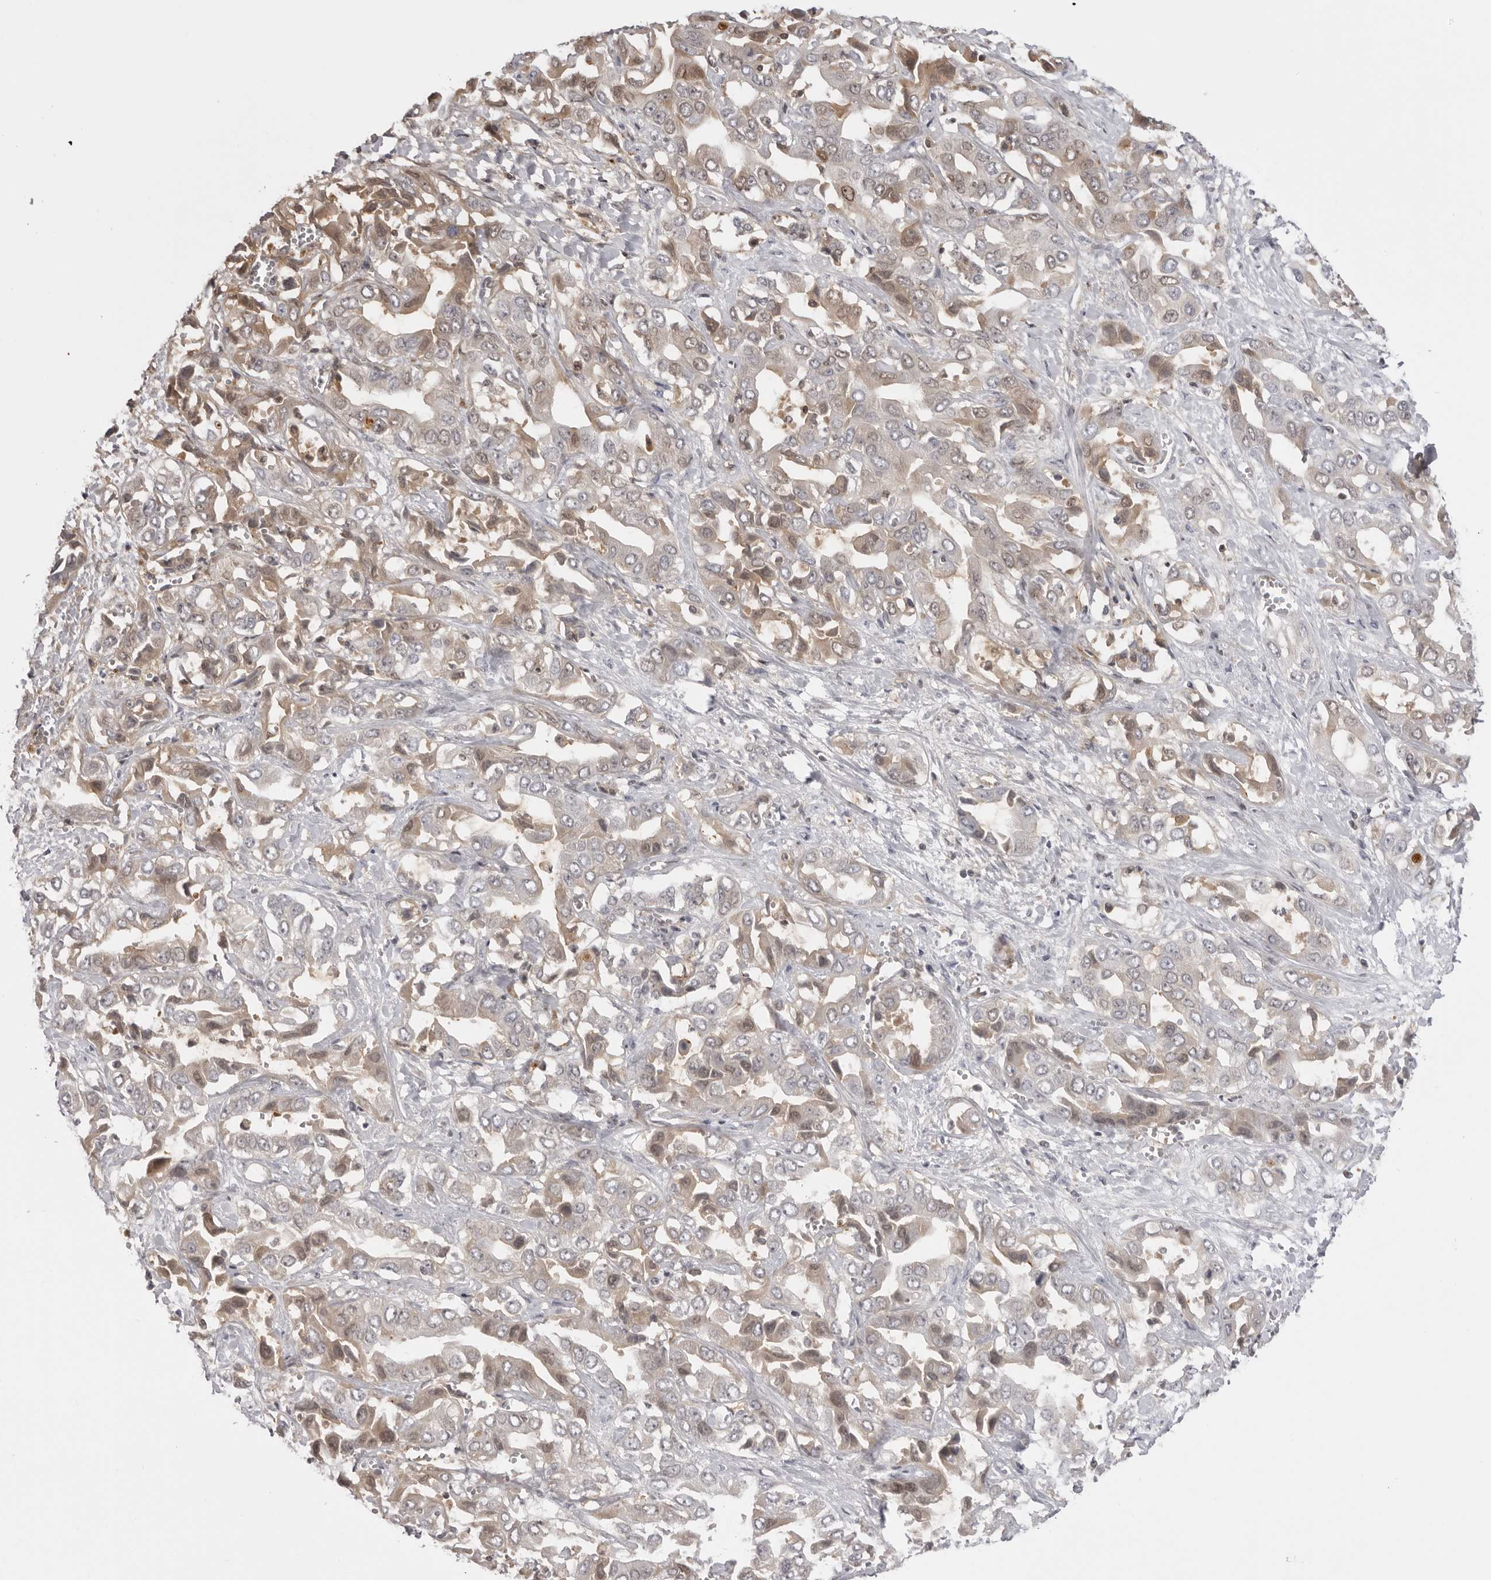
{"staining": {"intensity": "weak", "quantity": "<25%", "location": "cytoplasmic/membranous,nuclear"}, "tissue": "liver cancer", "cell_type": "Tumor cells", "image_type": "cancer", "snomed": [{"axis": "morphology", "description": "Cholangiocarcinoma"}, {"axis": "topography", "description": "Liver"}], "caption": "High power microscopy histopathology image of an immunohistochemistry image of liver cancer (cholangiocarcinoma), revealing no significant positivity in tumor cells.", "gene": "PLEKHF2", "patient": {"sex": "female", "age": 52}}